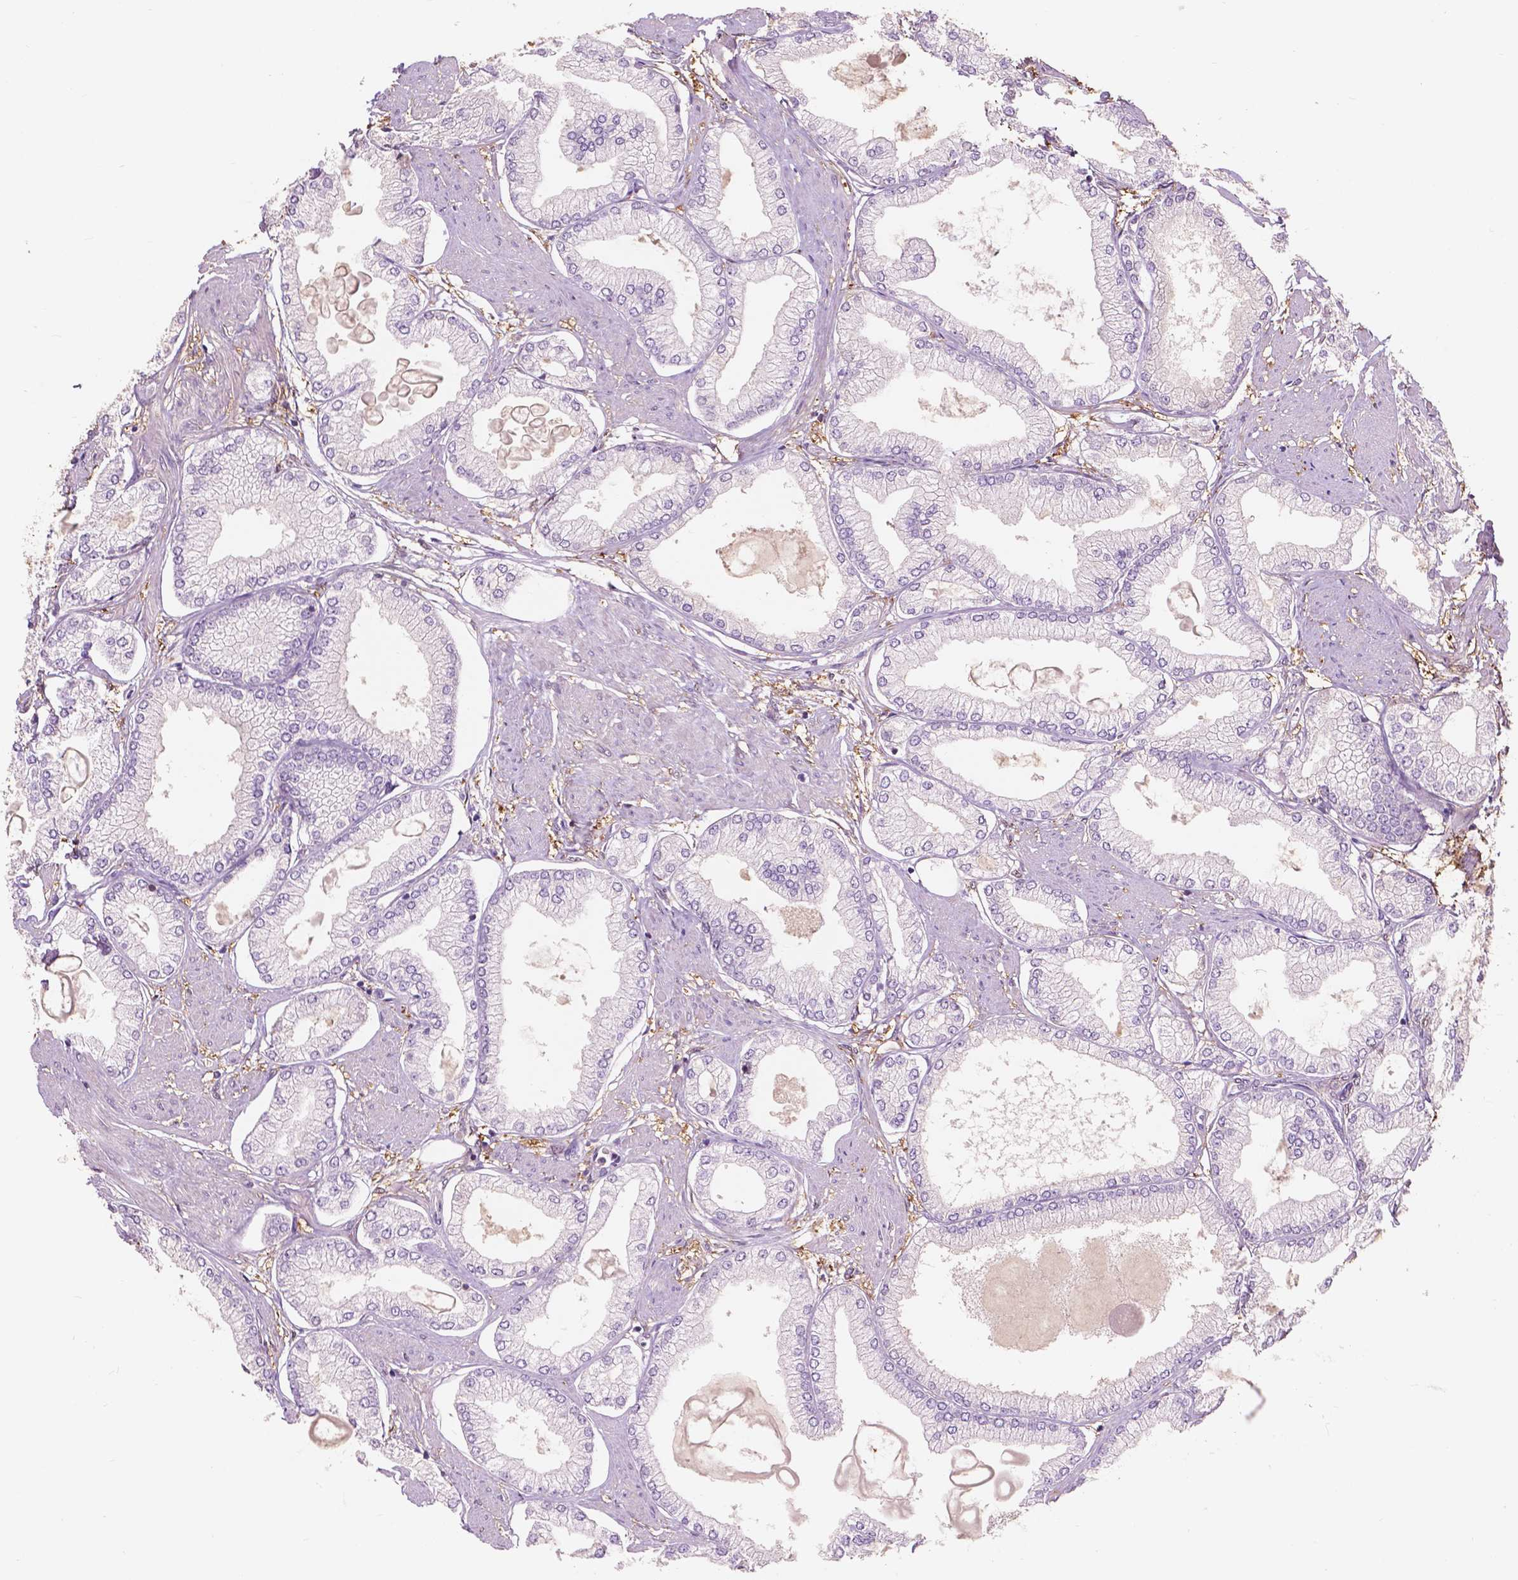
{"staining": {"intensity": "negative", "quantity": "none", "location": "none"}, "tissue": "prostate cancer", "cell_type": "Tumor cells", "image_type": "cancer", "snomed": [{"axis": "morphology", "description": "Adenocarcinoma, High grade"}, {"axis": "topography", "description": "Prostate"}], "caption": "Human adenocarcinoma (high-grade) (prostate) stained for a protein using immunohistochemistry (IHC) shows no positivity in tumor cells.", "gene": "GPR37", "patient": {"sex": "male", "age": 68}}